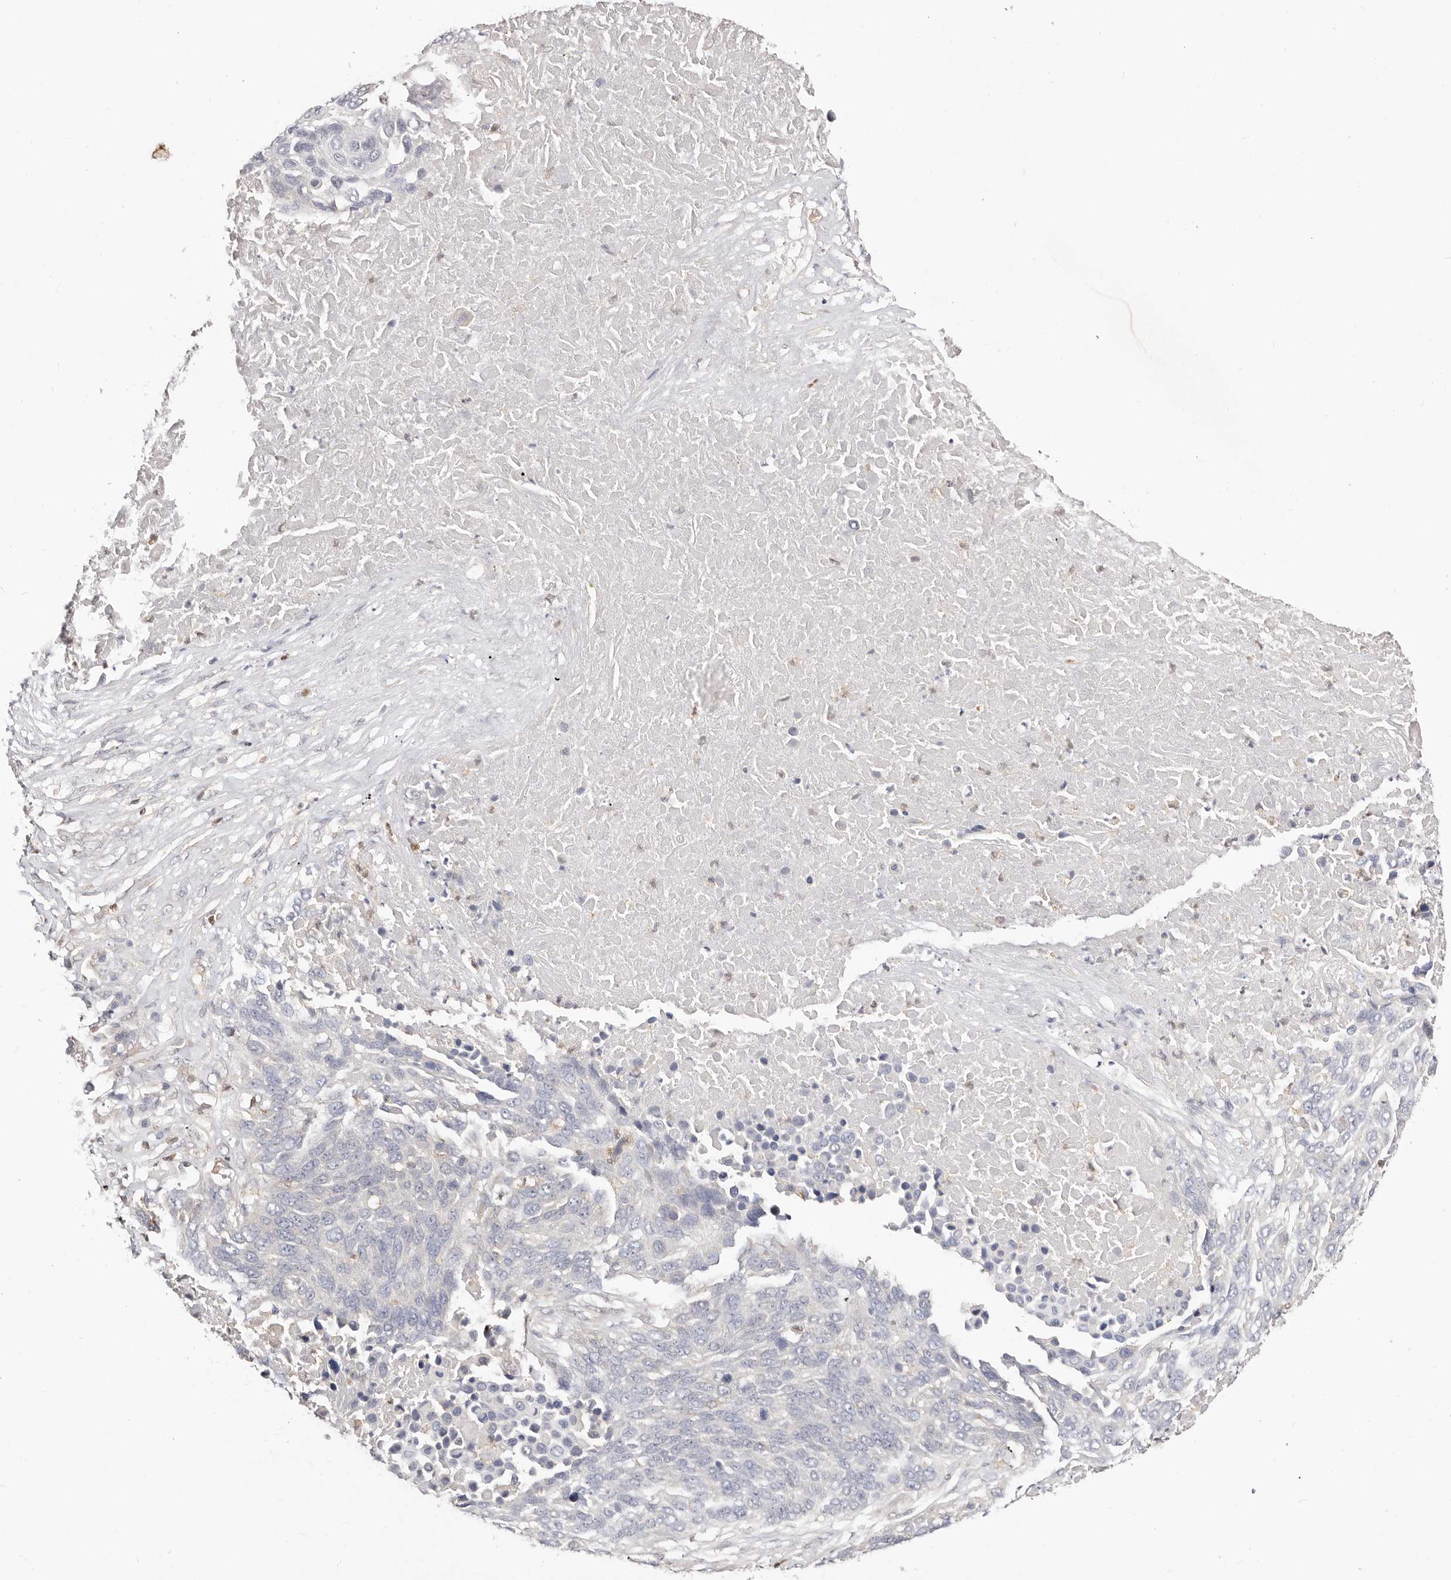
{"staining": {"intensity": "negative", "quantity": "none", "location": "none"}, "tissue": "lung cancer", "cell_type": "Tumor cells", "image_type": "cancer", "snomed": [{"axis": "morphology", "description": "Squamous cell carcinoma, NOS"}, {"axis": "topography", "description": "Lung"}], "caption": "High power microscopy histopathology image of an IHC micrograph of lung cancer (squamous cell carcinoma), revealing no significant positivity in tumor cells.", "gene": "STAT5A", "patient": {"sex": "male", "age": 66}}